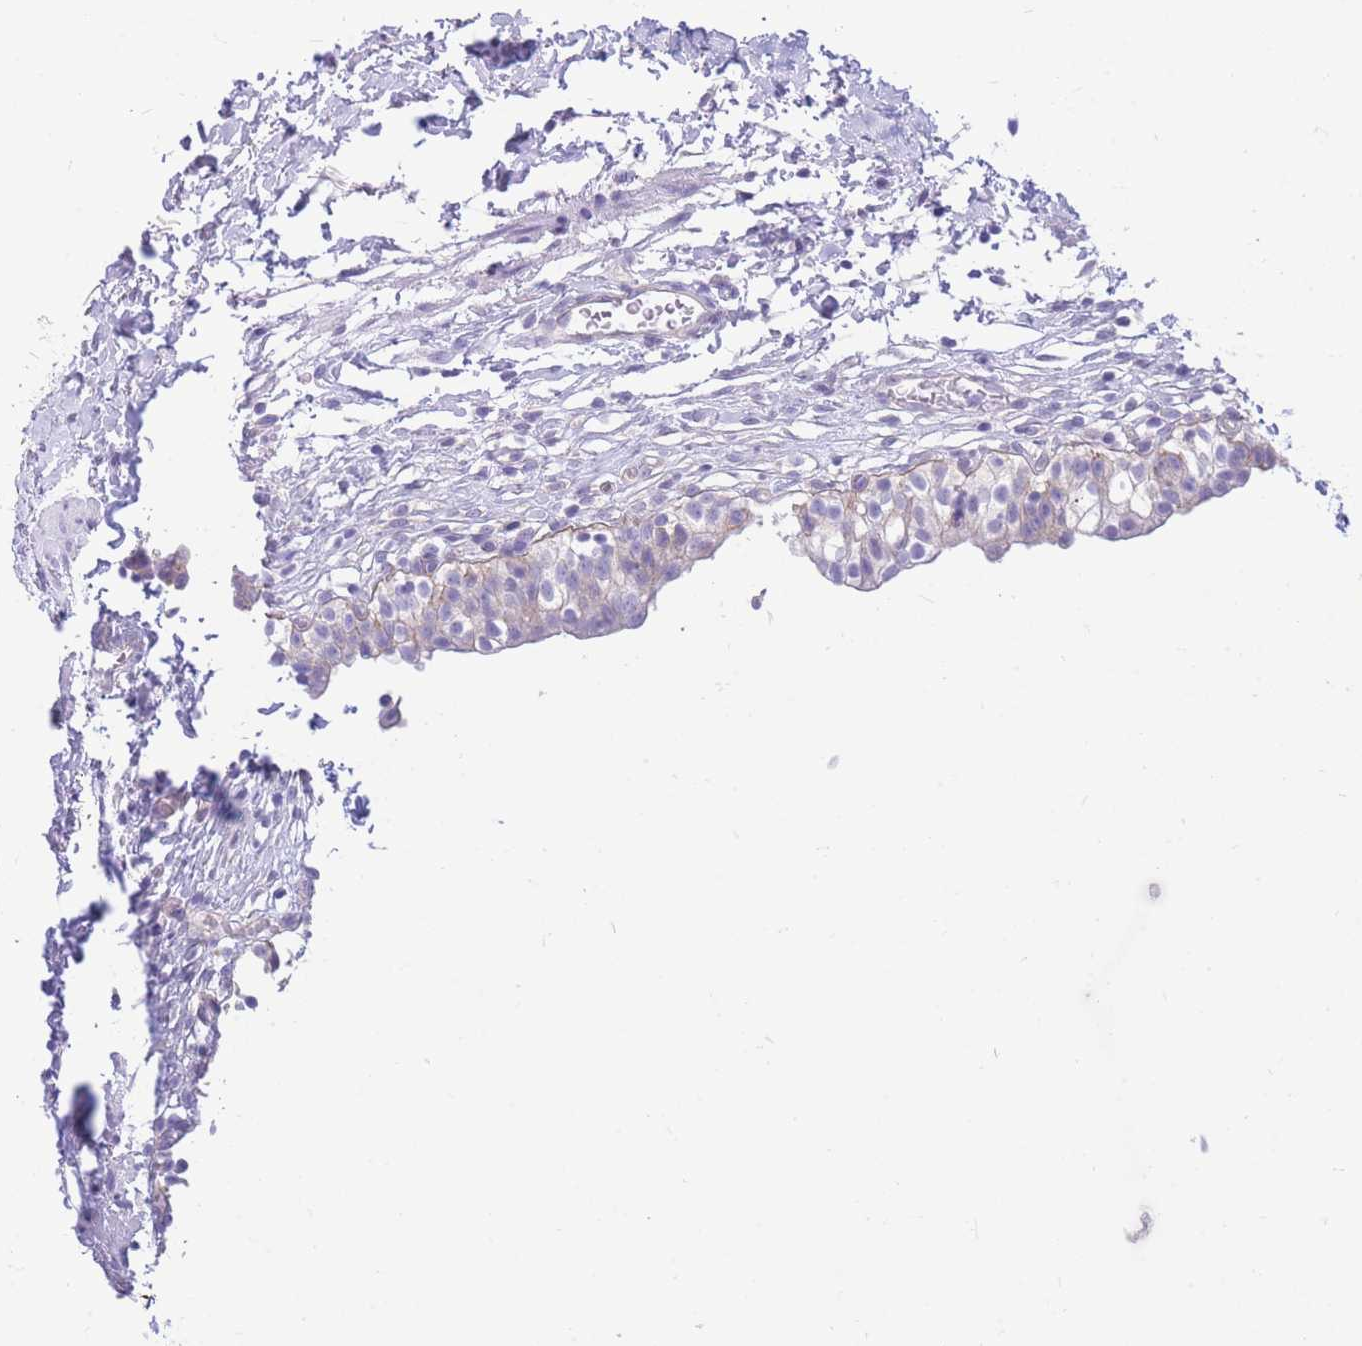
{"staining": {"intensity": "negative", "quantity": "none", "location": "none"}, "tissue": "urinary bladder", "cell_type": "Urothelial cells", "image_type": "normal", "snomed": [{"axis": "morphology", "description": "Normal tissue, NOS"}, {"axis": "topography", "description": "Urinary bladder"}, {"axis": "topography", "description": "Peripheral nerve tissue"}], "caption": "IHC of unremarkable urinary bladder reveals no positivity in urothelial cells.", "gene": "ZNF311", "patient": {"sex": "male", "age": 55}}